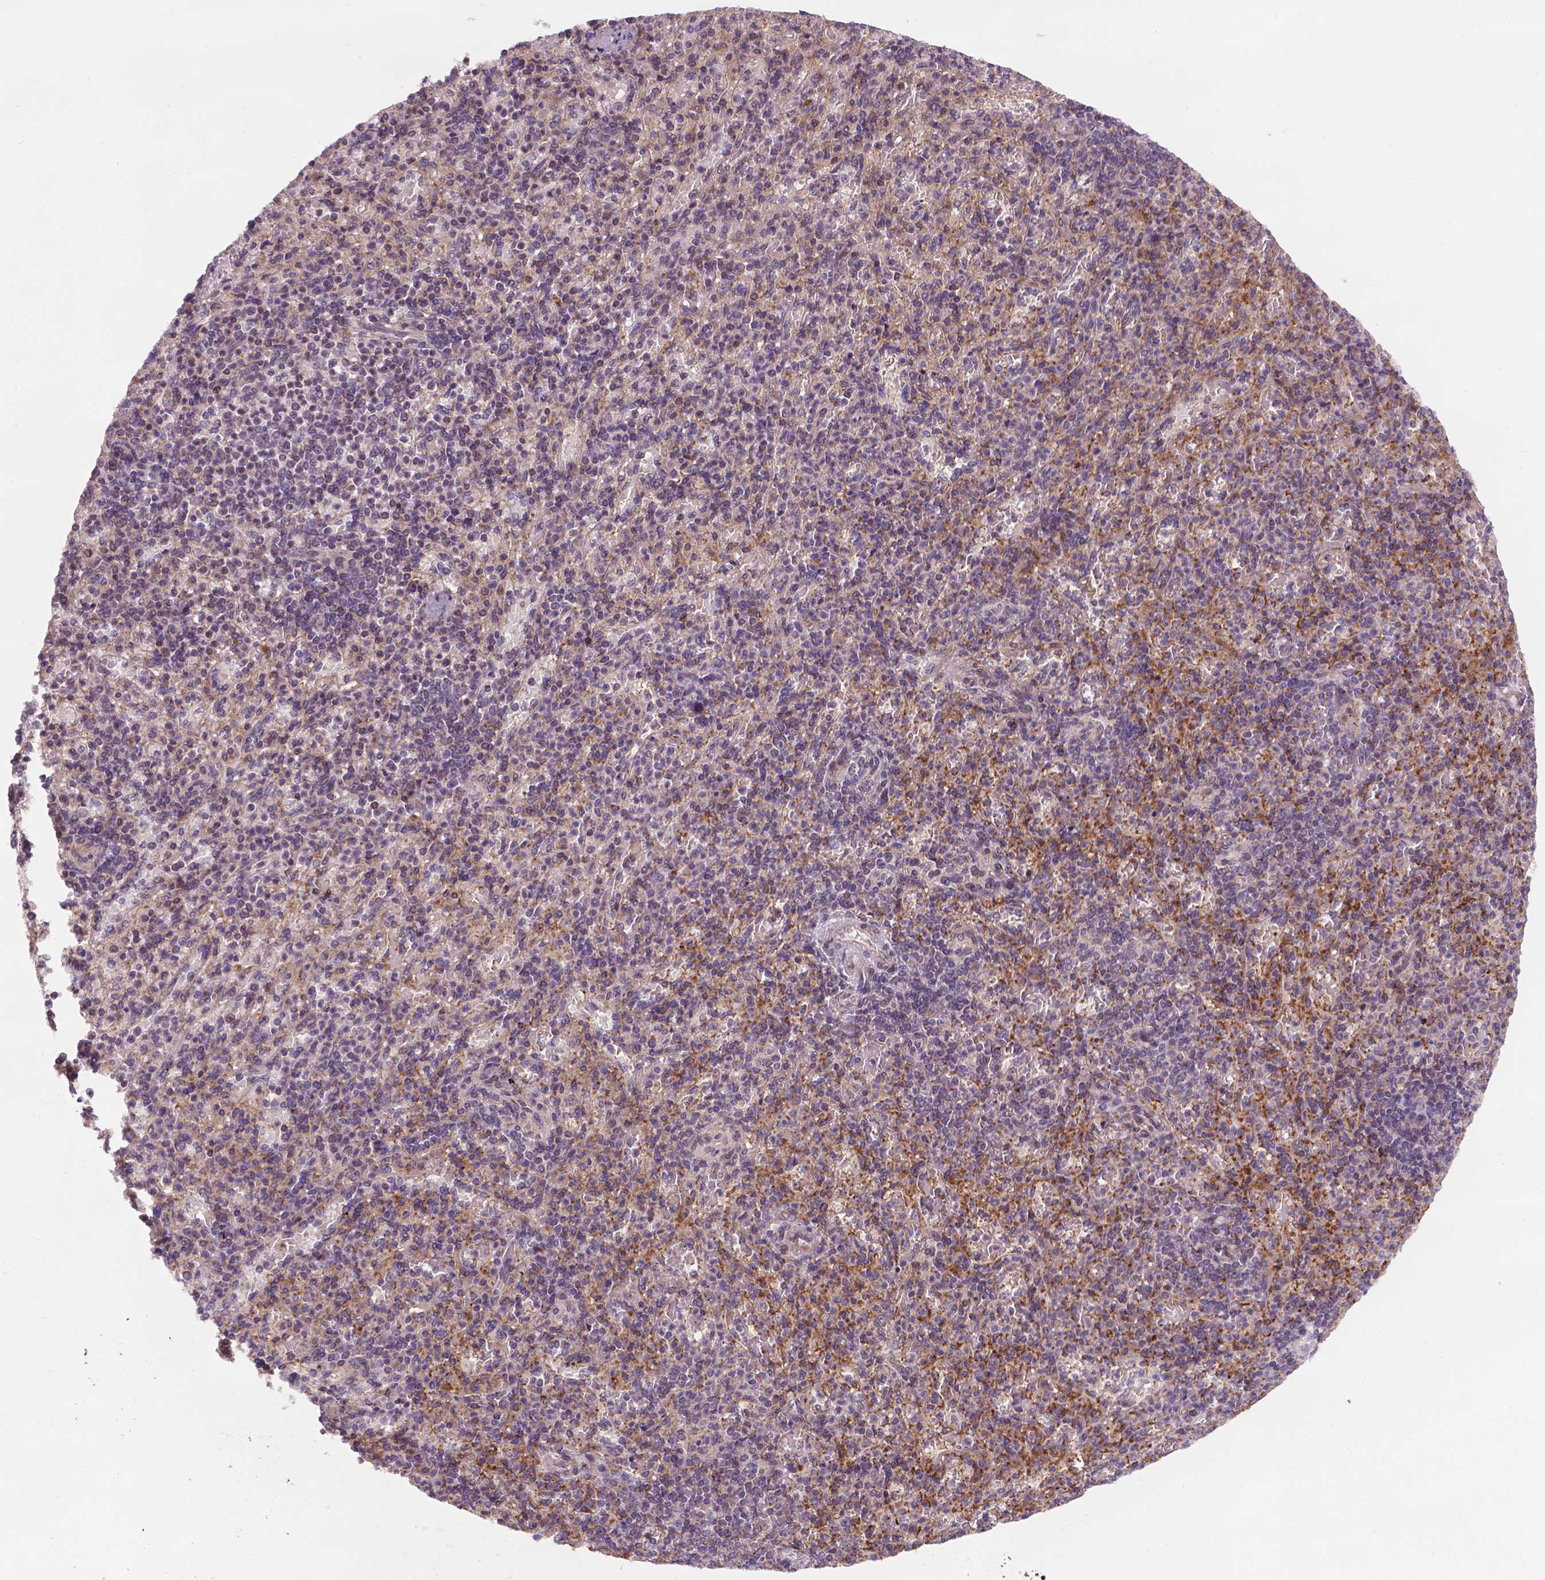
{"staining": {"intensity": "moderate", "quantity": "25%-75%", "location": "cytoplasmic/membranous"}, "tissue": "spleen", "cell_type": "Cells in red pulp", "image_type": "normal", "snomed": [{"axis": "morphology", "description": "Normal tissue, NOS"}, {"axis": "topography", "description": "Spleen"}], "caption": "Immunohistochemistry (IHC) staining of benign spleen, which shows medium levels of moderate cytoplasmic/membranous expression in about 25%-75% of cells in red pulp indicating moderate cytoplasmic/membranous protein expression. The staining was performed using DAB (brown) for protein detection and nuclei were counterstained in hematoxylin (blue).", "gene": "SPNS2", "patient": {"sex": "female", "age": 74}}